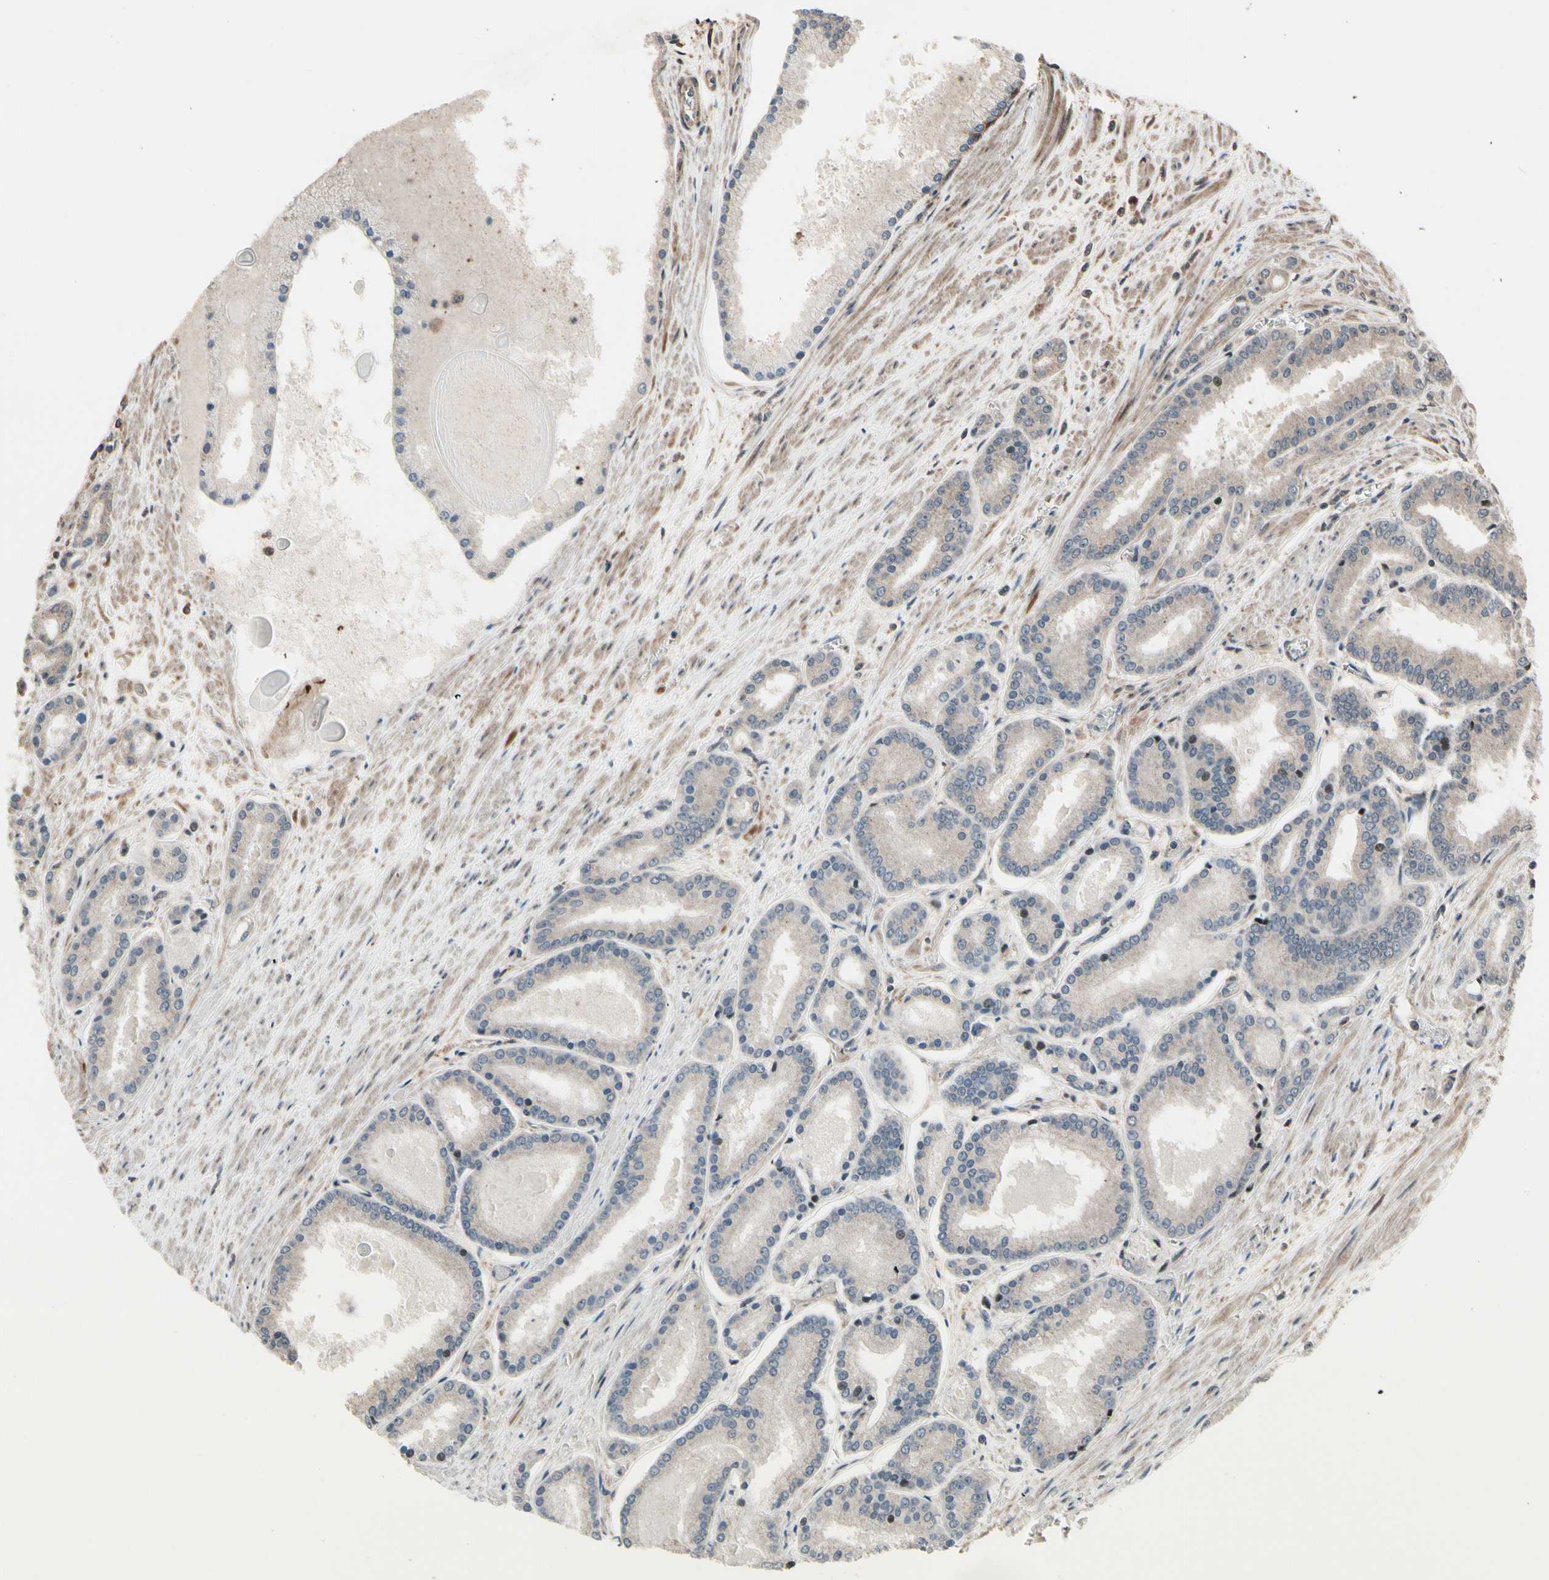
{"staining": {"intensity": "negative", "quantity": "none", "location": "none"}, "tissue": "prostate cancer", "cell_type": "Tumor cells", "image_type": "cancer", "snomed": [{"axis": "morphology", "description": "Adenocarcinoma, Low grade"}, {"axis": "topography", "description": "Prostate"}], "caption": "Immunohistochemical staining of prostate cancer (adenocarcinoma (low-grade)) demonstrates no significant expression in tumor cells.", "gene": "CSF1R", "patient": {"sex": "male", "age": 59}}